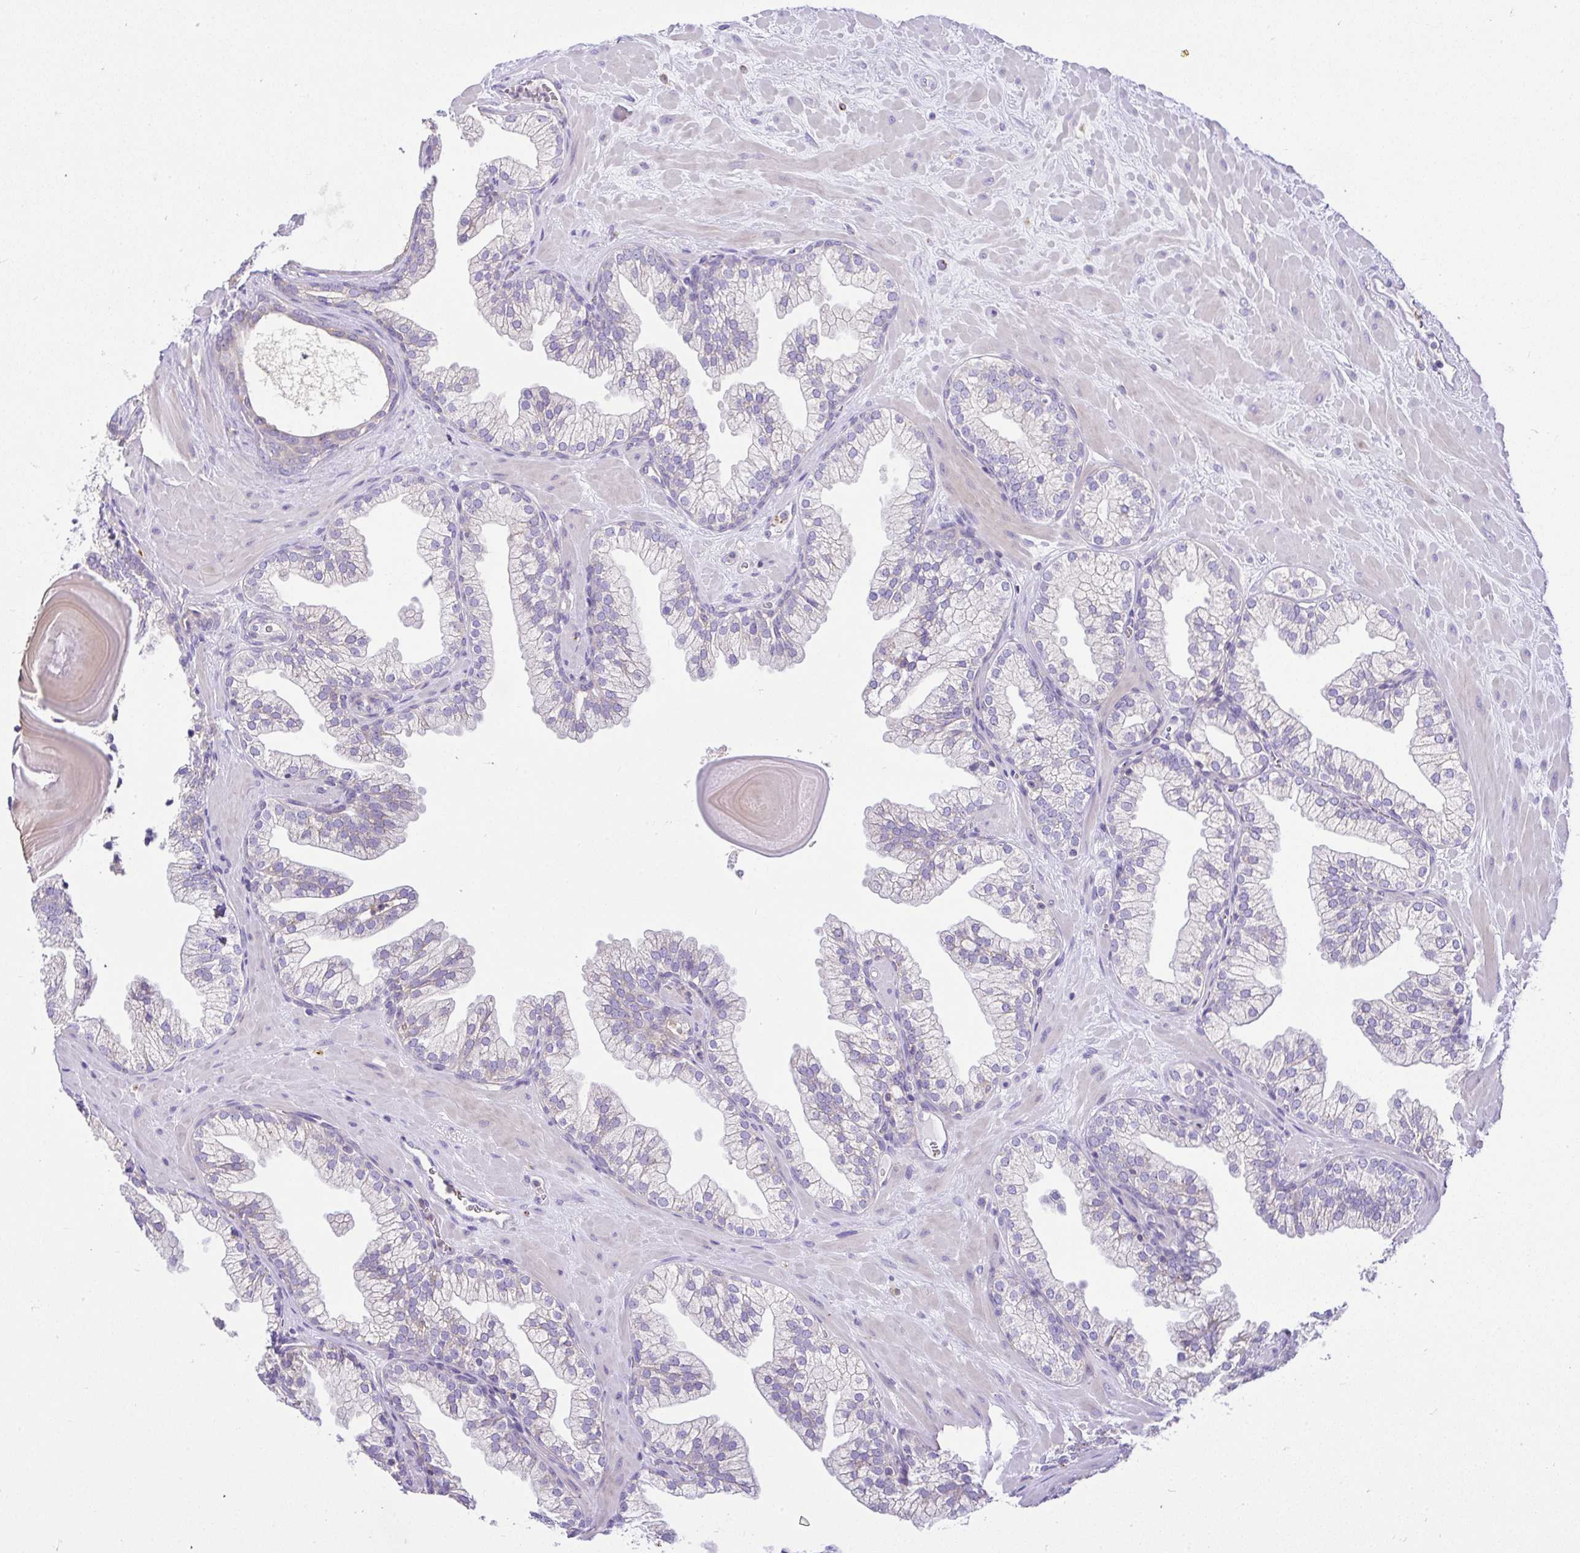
{"staining": {"intensity": "negative", "quantity": "none", "location": "none"}, "tissue": "prostate", "cell_type": "Glandular cells", "image_type": "normal", "snomed": [{"axis": "morphology", "description": "Normal tissue, NOS"}, {"axis": "topography", "description": "Prostate"}, {"axis": "topography", "description": "Peripheral nerve tissue"}], "caption": "IHC of benign human prostate shows no staining in glandular cells.", "gene": "CCDC142", "patient": {"sex": "male", "age": 61}}